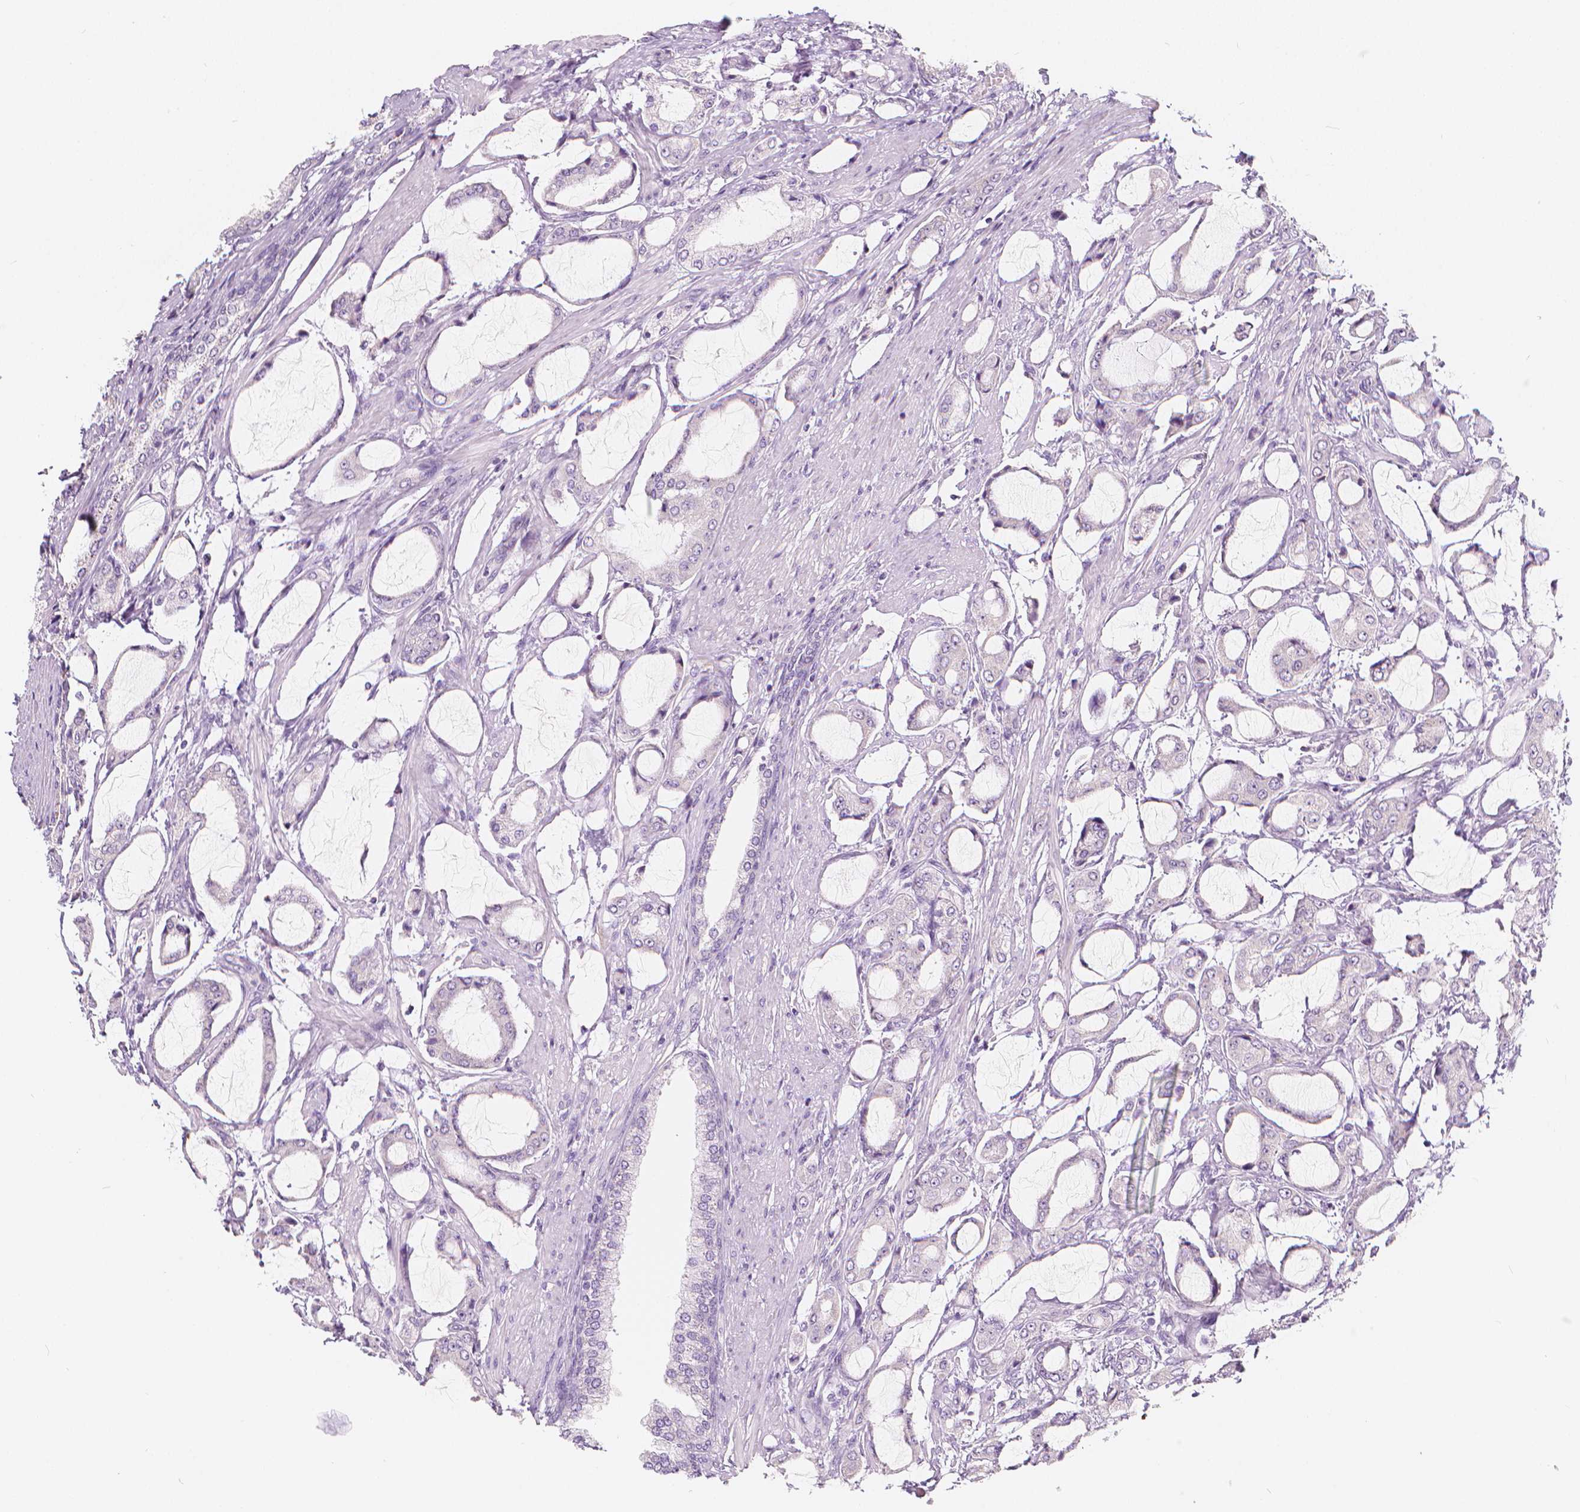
{"staining": {"intensity": "negative", "quantity": "none", "location": "none"}, "tissue": "prostate cancer", "cell_type": "Tumor cells", "image_type": "cancer", "snomed": [{"axis": "morphology", "description": "Adenocarcinoma, NOS"}, {"axis": "topography", "description": "Prostate"}], "caption": "Immunohistochemistry of human prostate cancer displays no expression in tumor cells.", "gene": "RBFOX1", "patient": {"sex": "male", "age": 63}}